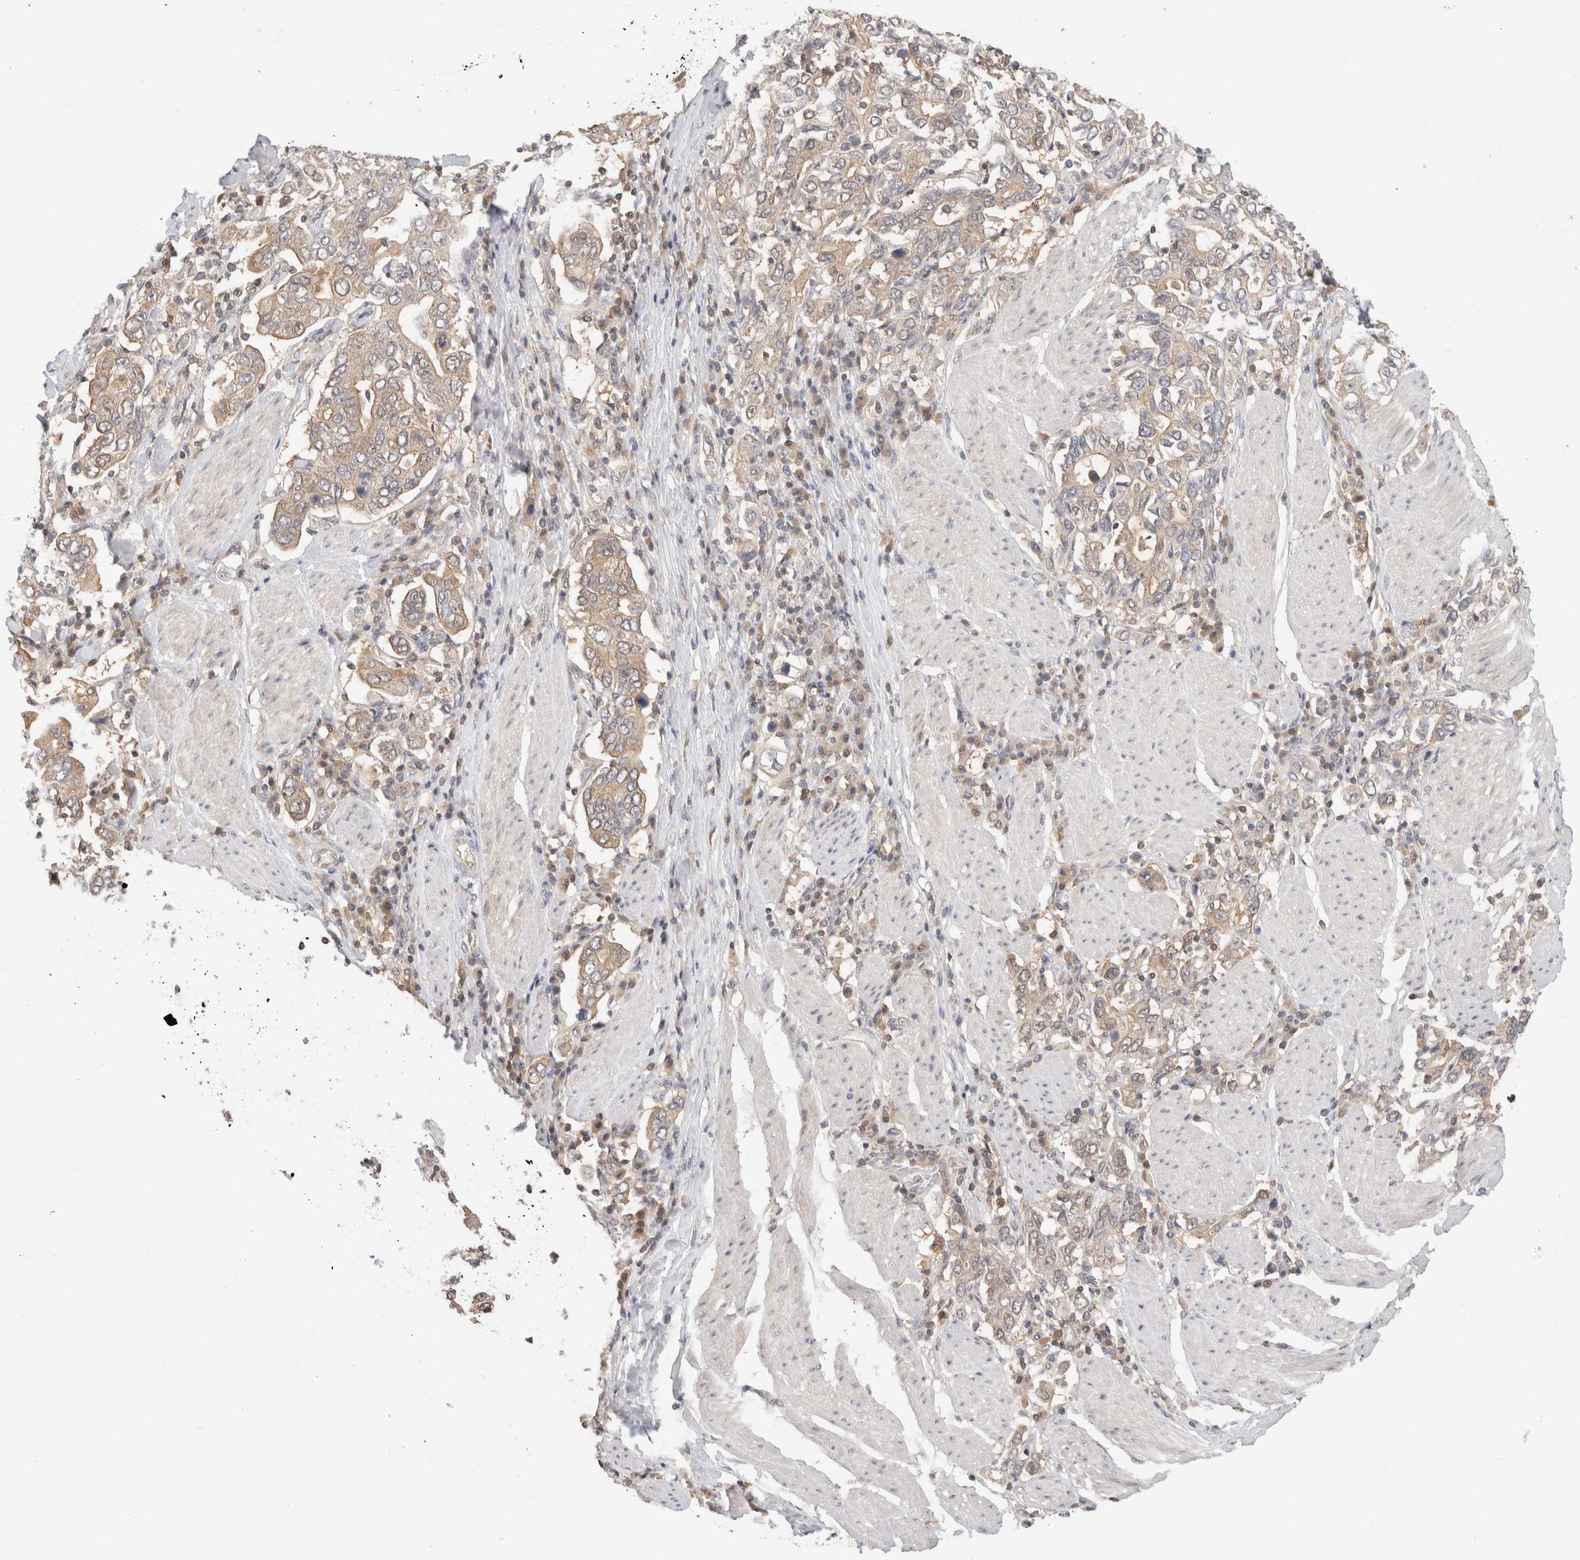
{"staining": {"intensity": "weak", "quantity": ">75%", "location": "cytoplasmic/membranous"}, "tissue": "stomach cancer", "cell_type": "Tumor cells", "image_type": "cancer", "snomed": [{"axis": "morphology", "description": "Adenocarcinoma, NOS"}, {"axis": "topography", "description": "Stomach, upper"}], "caption": "Tumor cells demonstrate low levels of weak cytoplasmic/membranous staining in about >75% of cells in stomach cancer (adenocarcinoma). Using DAB (3,3'-diaminobenzidine) (brown) and hematoxylin (blue) stains, captured at high magnification using brightfield microscopy.", "gene": "C17orf97", "patient": {"sex": "male", "age": 62}}